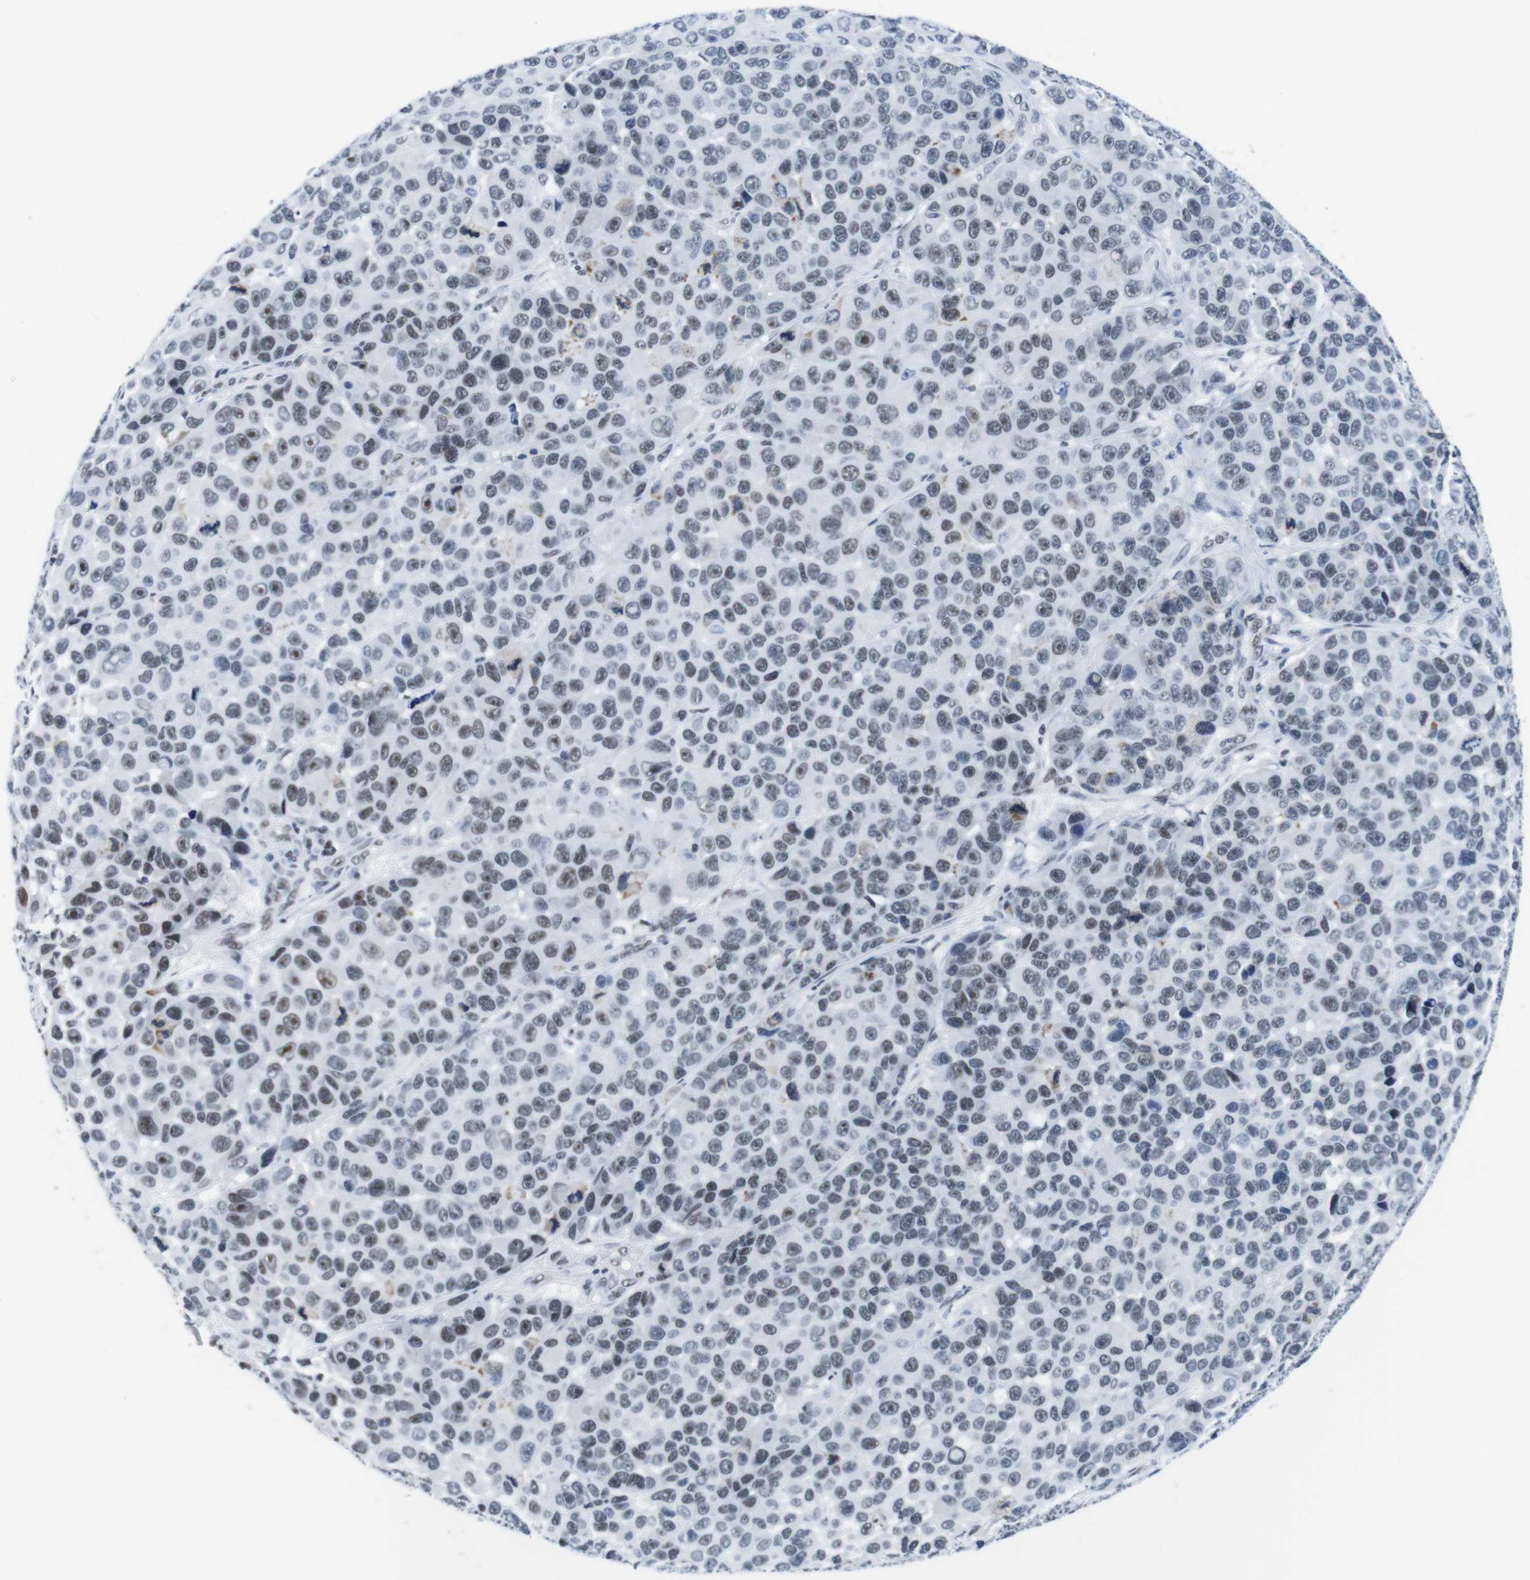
{"staining": {"intensity": "weak", "quantity": "25%-75%", "location": "nuclear"}, "tissue": "melanoma", "cell_type": "Tumor cells", "image_type": "cancer", "snomed": [{"axis": "morphology", "description": "Malignant melanoma, NOS"}, {"axis": "topography", "description": "Skin"}], "caption": "This is a histology image of immunohistochemistry staining of malignant melanoma, which shows weak staining in the nuclear of tumor cells.", "gene": "IFI16", "patient": {"sex": "male", "age": 53}}